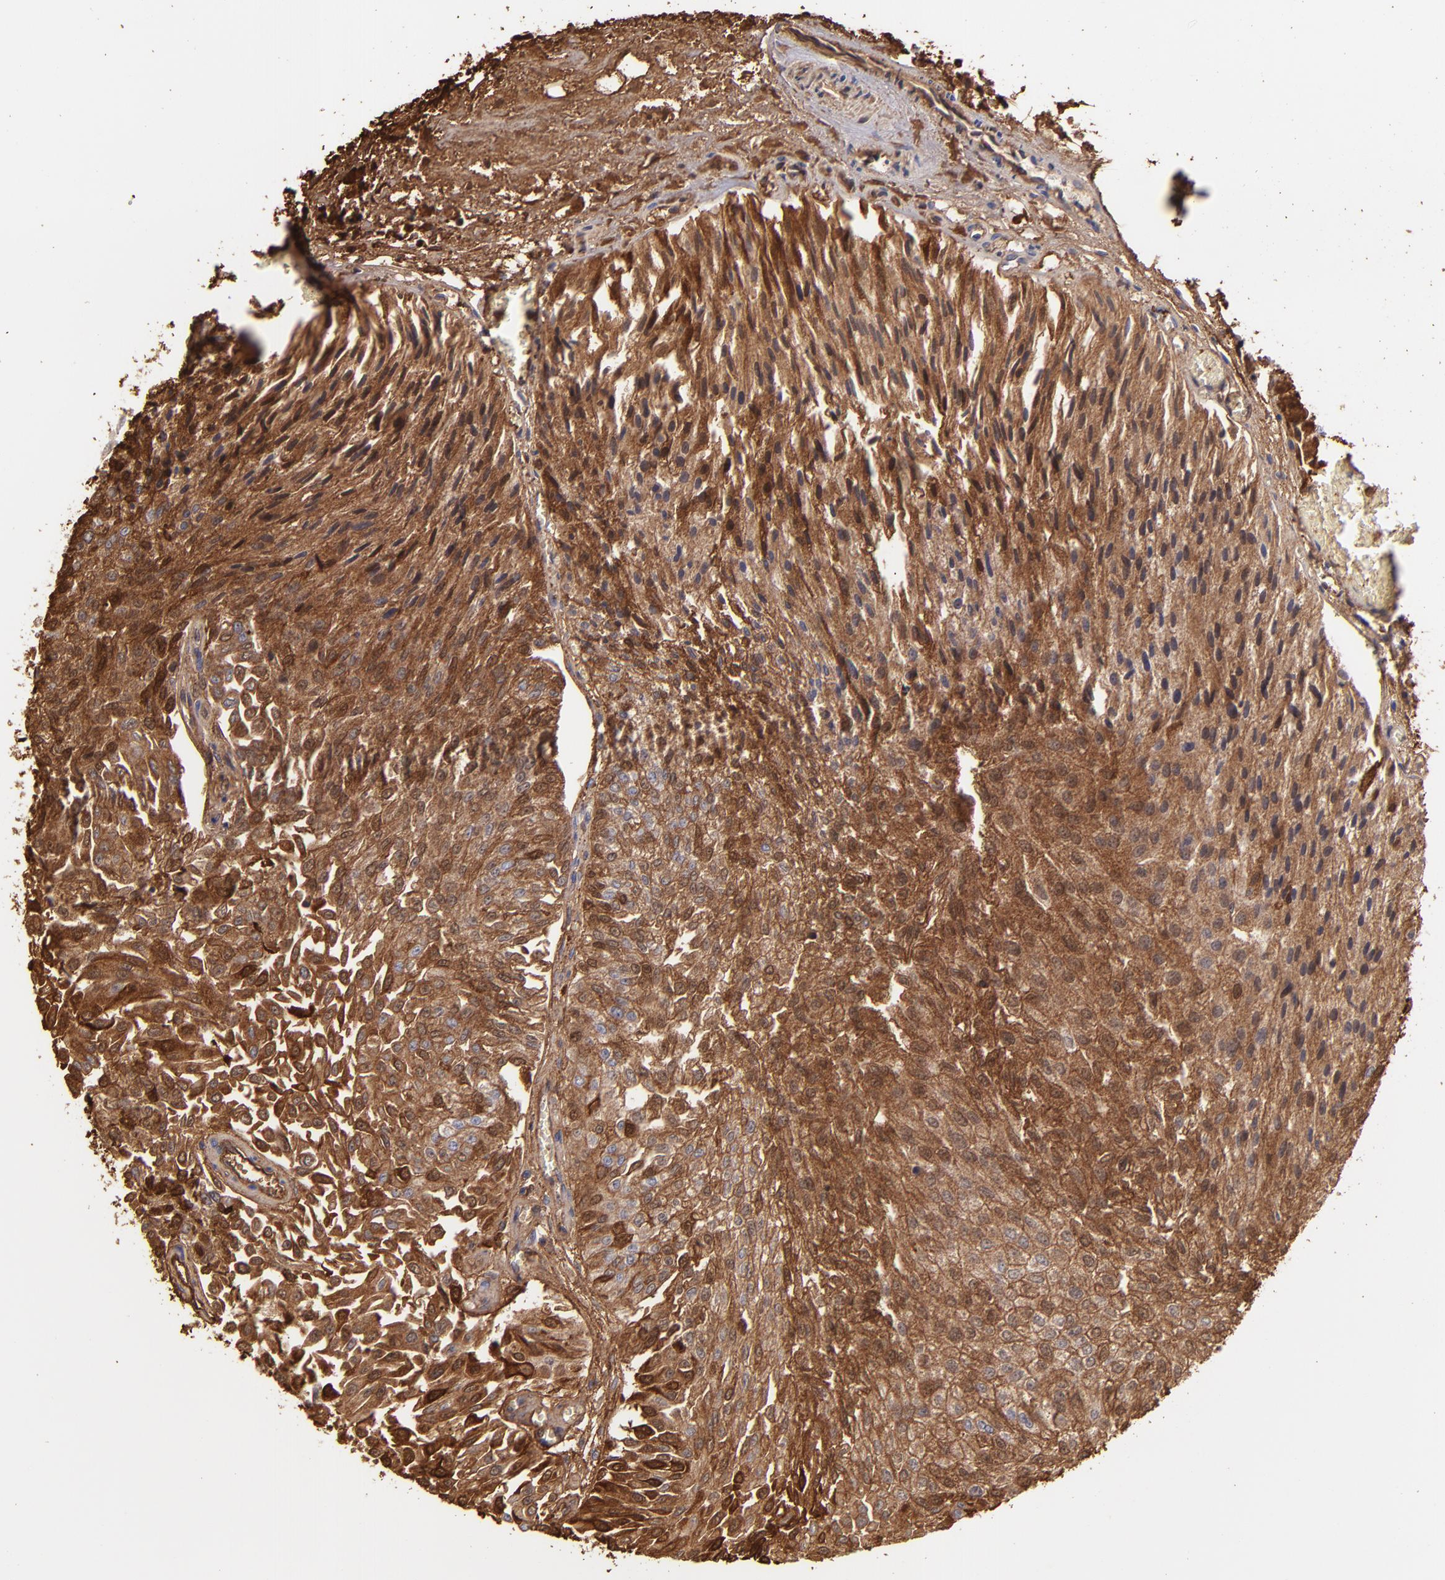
{"staining": {"intensity": "moderate", "quantity": ">75%", "location": "cytoplasmic/membranous"}, "tissue": "urothelial cancer", "cell_type": "Tumor cells", "image_type": "cancer", "snomed": [{"axis": "morphology", "description": "Urothelial carcinoma, Low grade"}, {"axis": "topography", "description": "Urinary bladder"}], "caption": "Immunohistochemical staining of human urothelial cancer shows medium levels of moderate cytoplasmic/membranous expression in approximately >75% of tumor cells.", "gene": "FGB", "patient": {"sex": "male", "age": 86}}